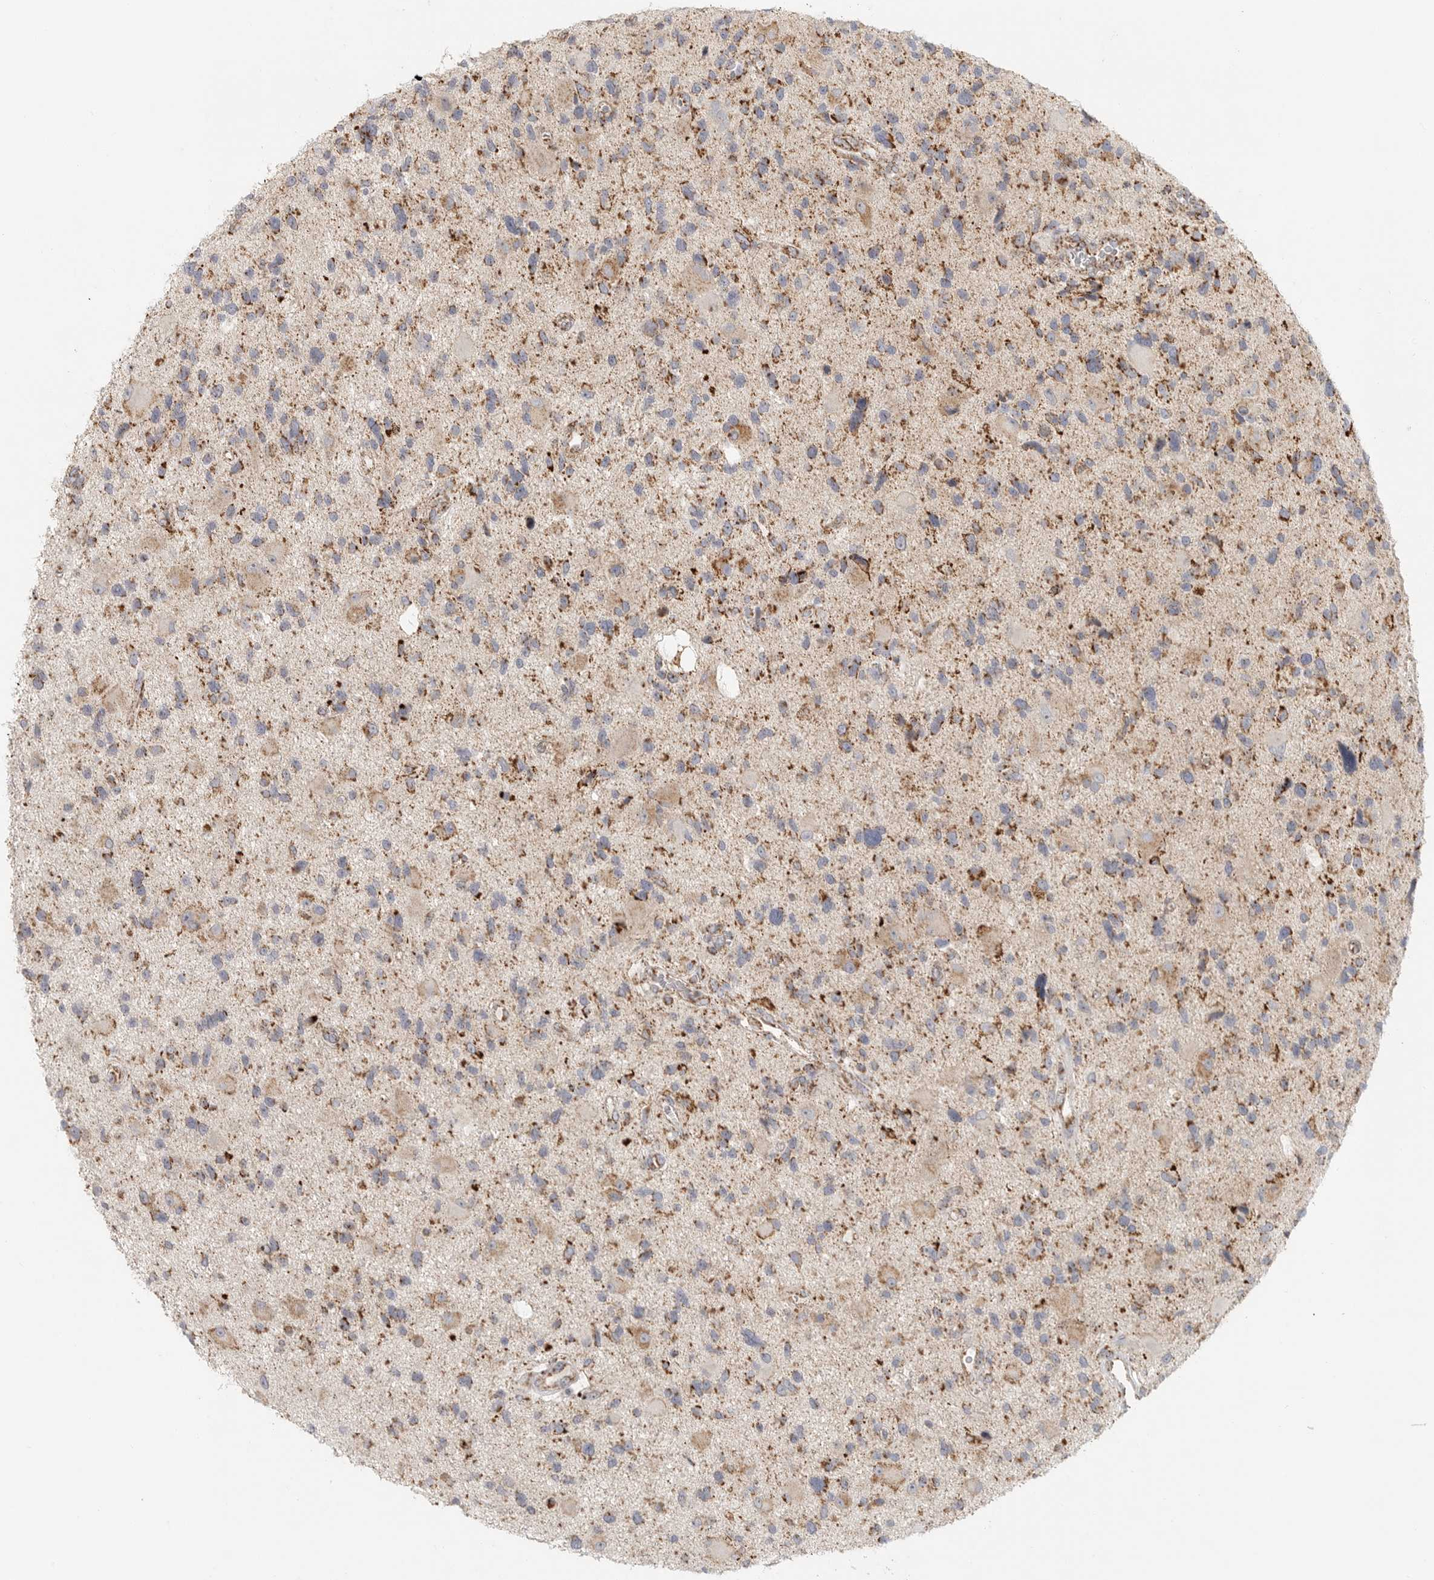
{"staining": {"intensity": "moderate", "quantity": ">75%", "location": "cytoplasmic/membranous"}, "tissue": "glioma", "cell_type": "Tumor cells", "image_type": "cancer", "snomed": [{"axis": "morphology", "description": "Glioma, malignant, High grade"}, {"axis": "topography", "description": "Brain"}], "caption": "Moderate cytoplasmic/membranous protein positivity is appreciated in about >75% of tumor cells in glioma.", "gene": "SLC25A26", "patient": {"sex": "male", "age": 33}}